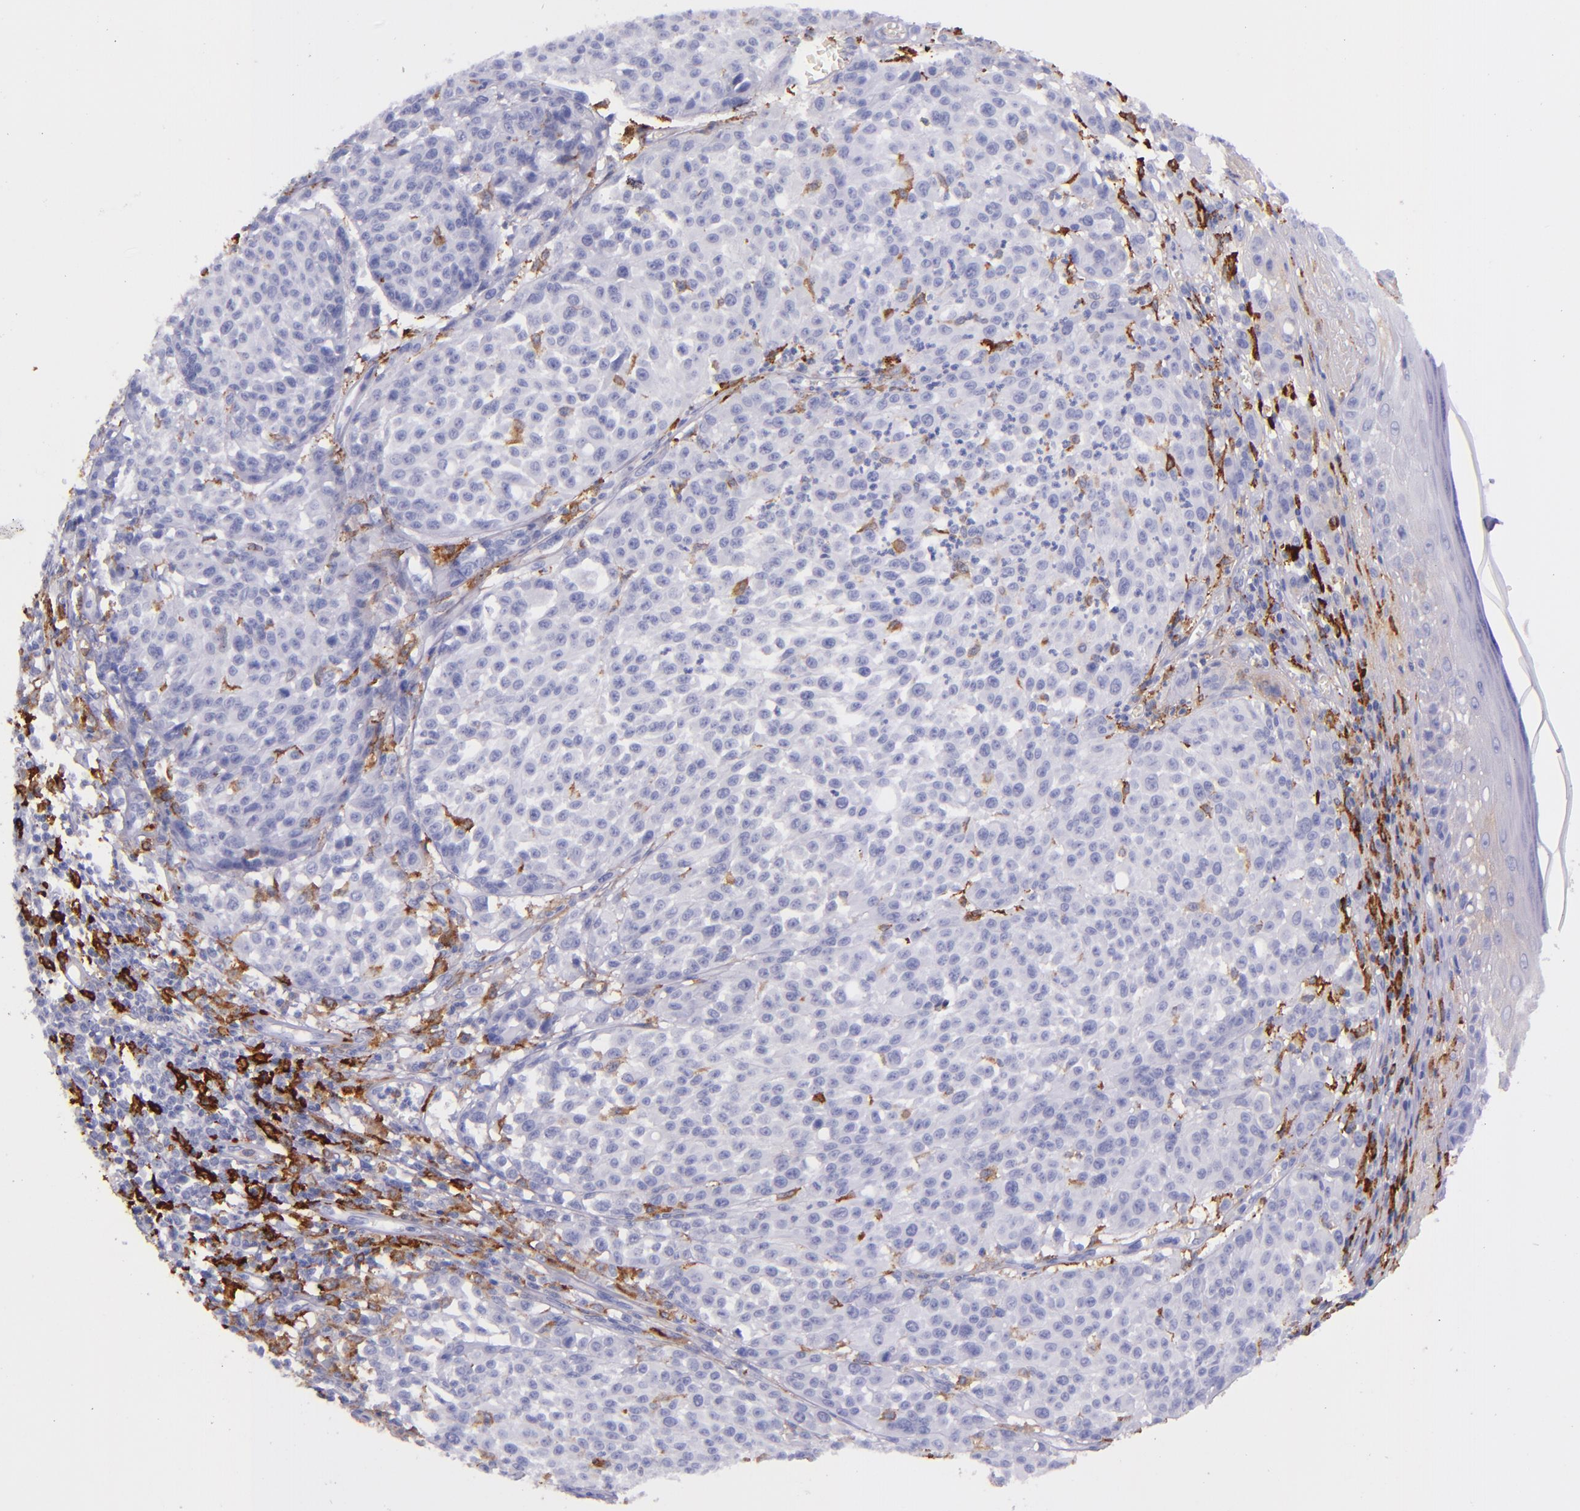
{"staining": {"intensity": "negative", "quantity": "none", "location": "none"}, "tissue": "melanoma", "cell_type": "Tumor cells", "image_type": "cancer", "snomed": [{"axis": "morphology", "description": "Malignant melanoma, NOS"}, {"axis": "topography", "description": "Skin"}], "caption": "This is an immunohistochemistry (IHC) histopathology image of human malignant melanoma. There is no positivity in tumor cells.", "gene": "CD163", "patient": {"sex": "female", "age": 49}}